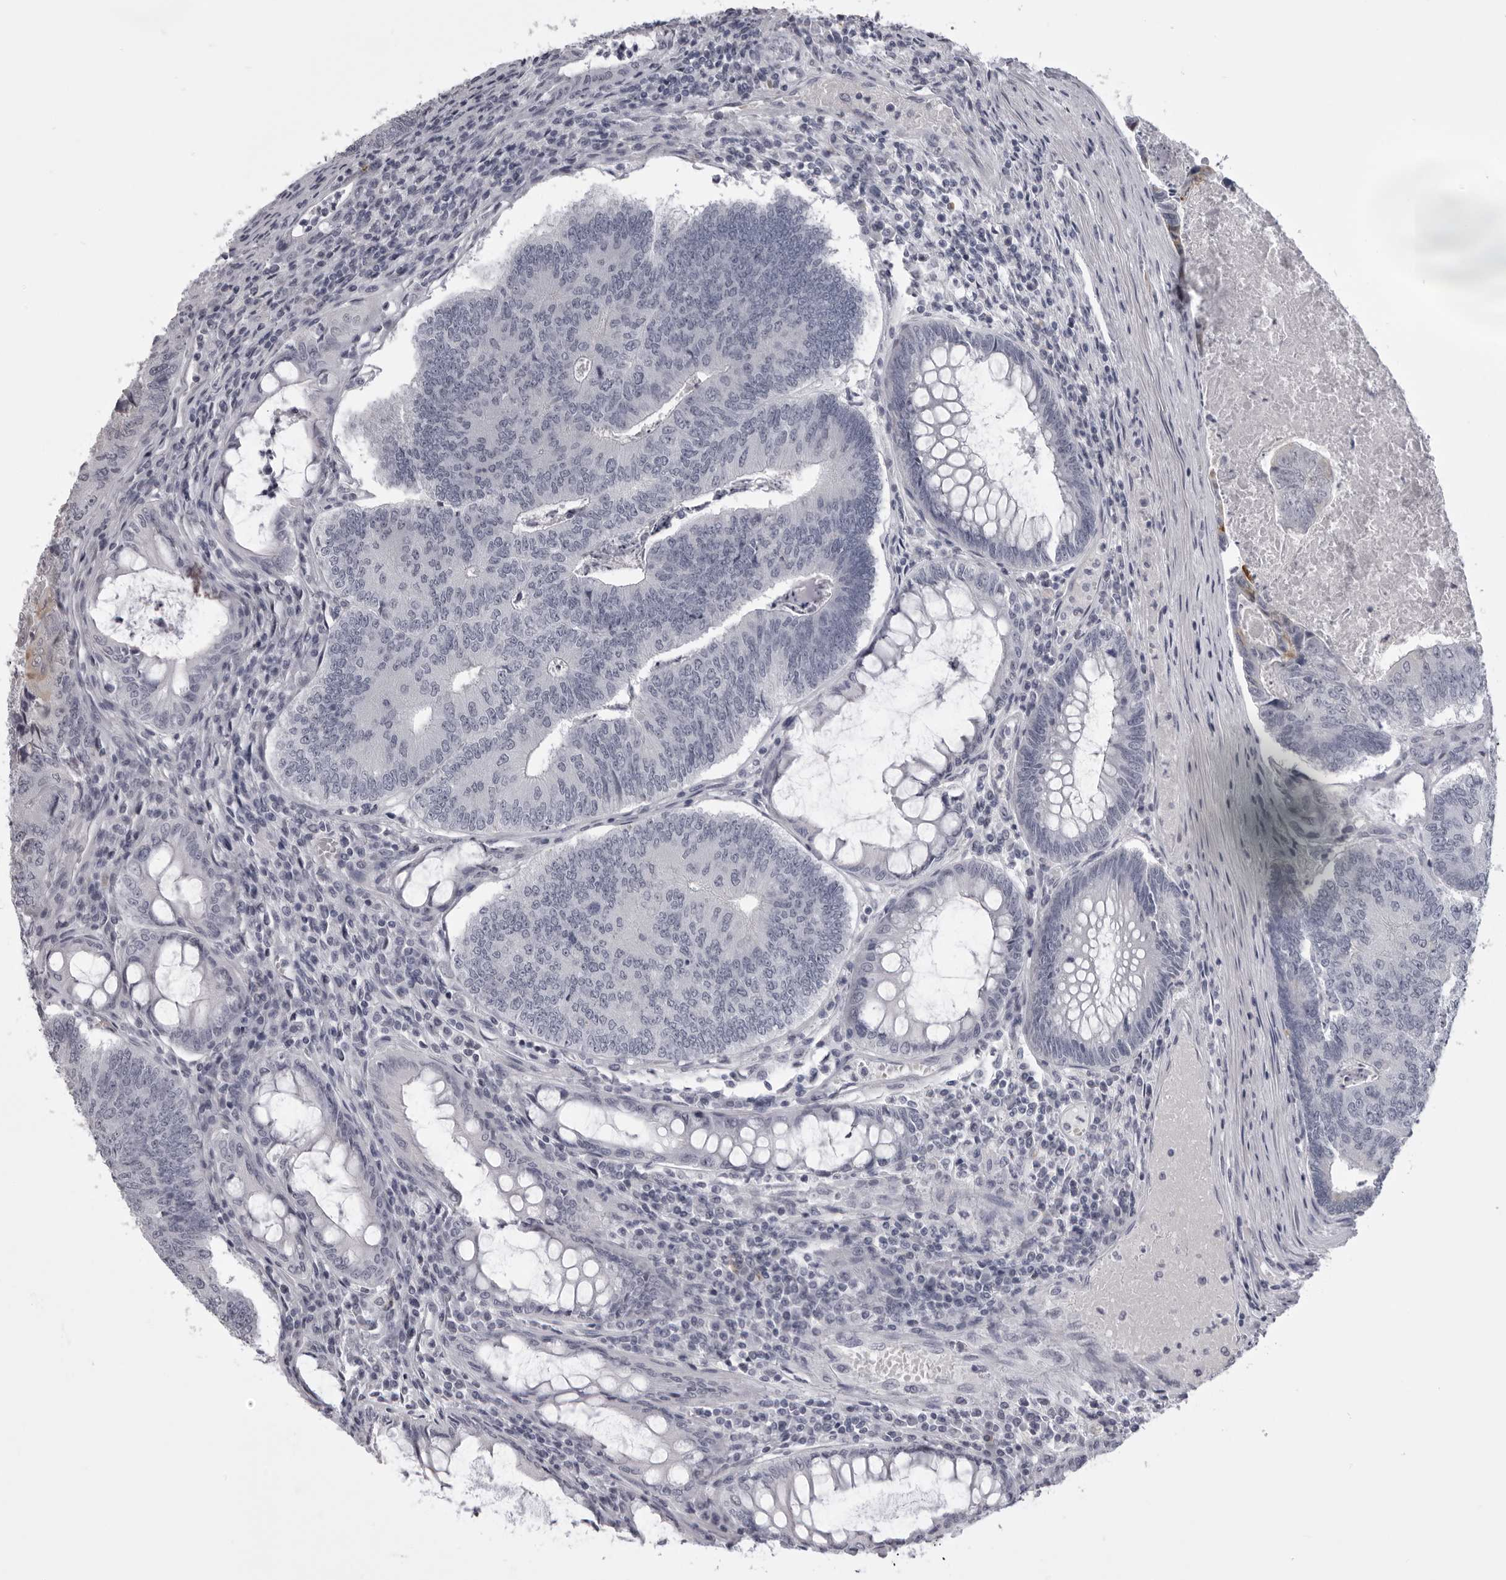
{"staining": {"intensity": "moderate", "quantity": "<25%", "location": "cytoplasmic/membranous"}, "tissue": "colorectal cancer", "cell_type": "Tumor cells", "image_type": "cancer", "snomed": [{"axis": "morphology", "description": "Adenocarcinoma, NOS"}, {"axis": "topography", "description": "Colon"}], "caption": "This is a micrograph of immunohistochemistry (IHC) staining of colorectal cancer, which shows moderate positivity in the cytoplasmic/membranous of tumor cells.", "gene": "EPHA10", "patient": {"sex": "female", "age": 67}}